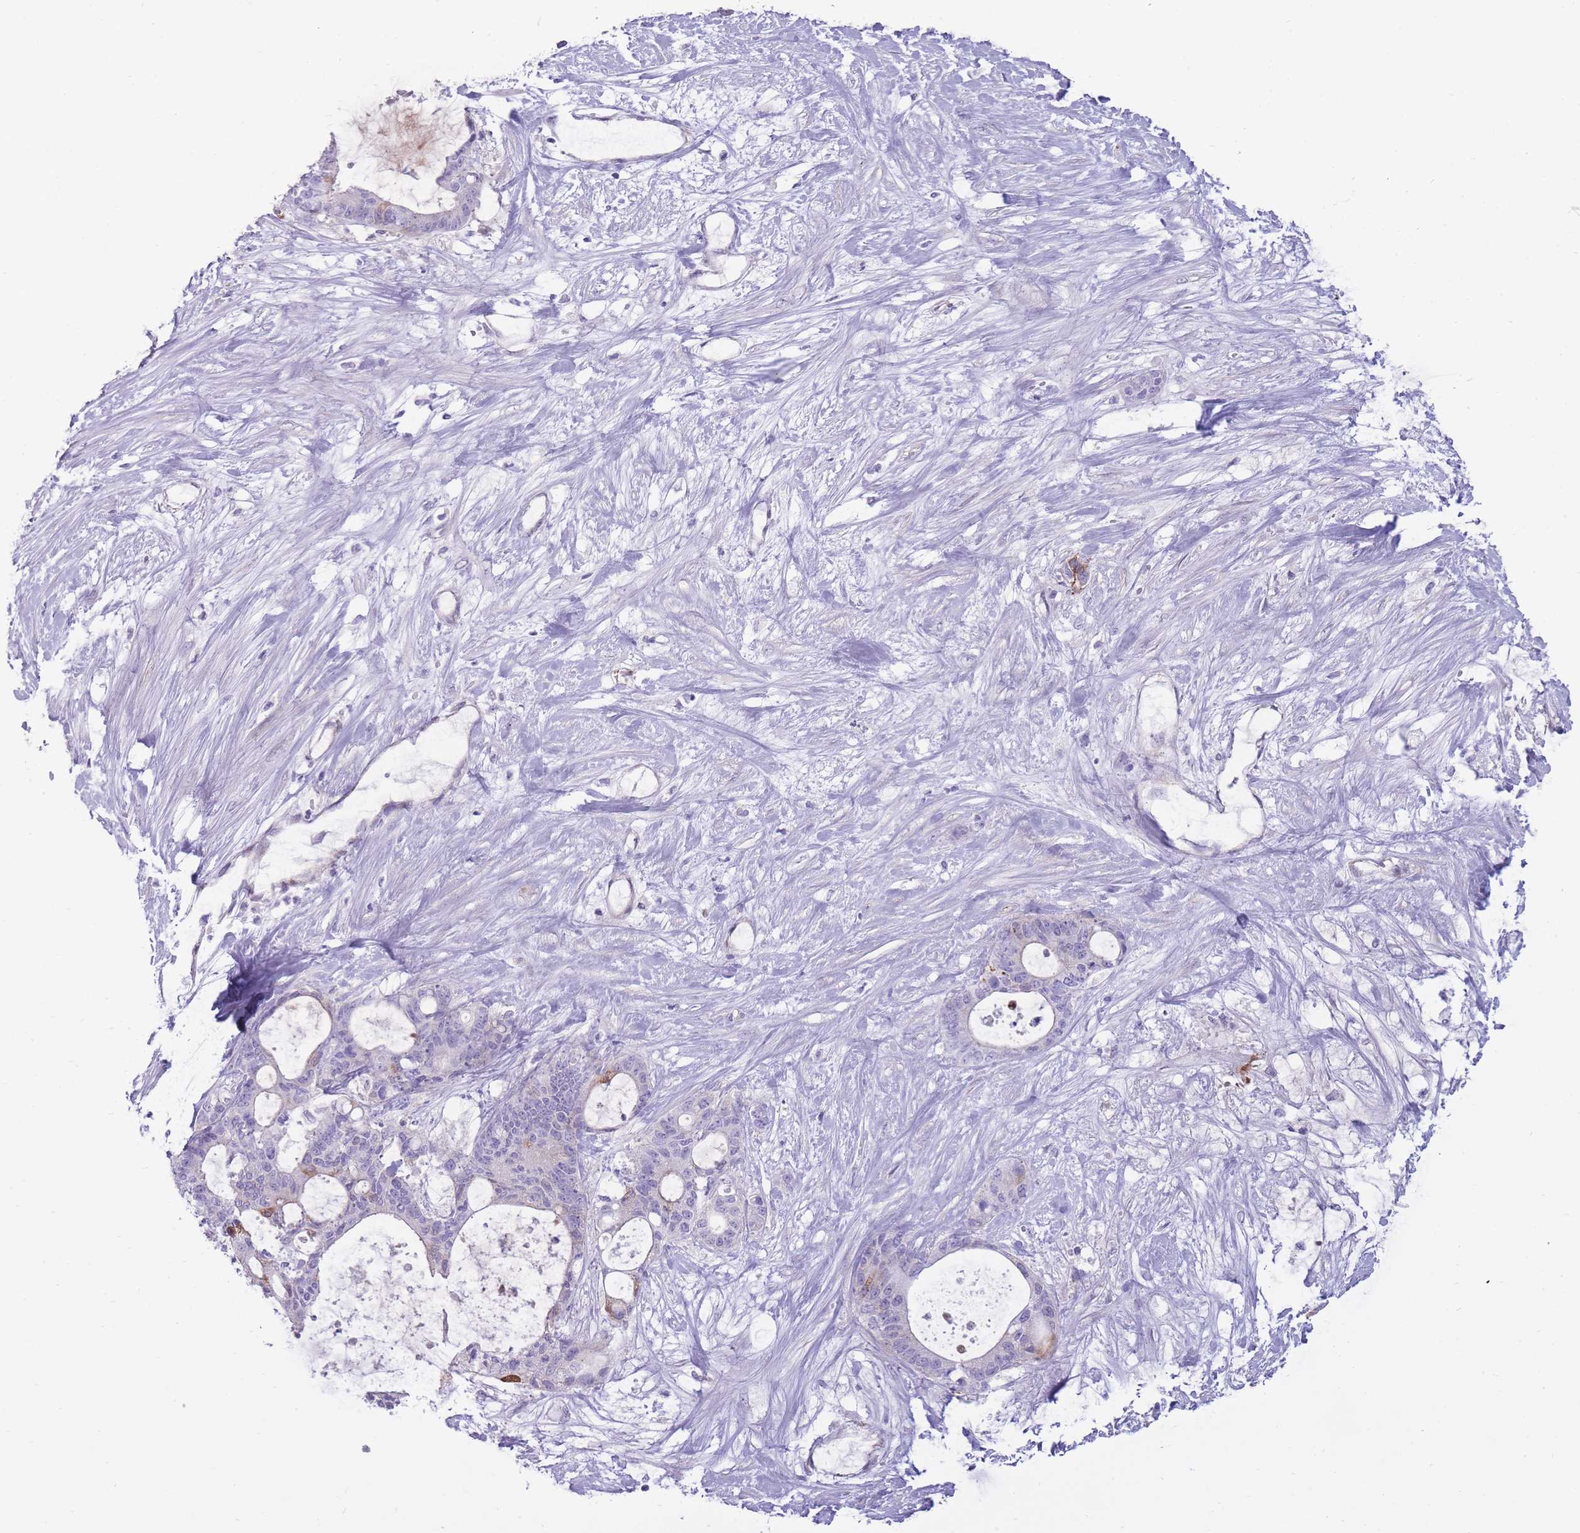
{"staining": {"intensity": "negative", "quantity": "none", "location": "none"}, "tissue": "liver cancer", "cell_type": "Tumor cells", "image_type": "cancer", "snomed": [{"axis": "morphology", "description": "Normal tissue, NOS"}, {"axis": "morphology", "description": "Cholangiocarcinoma"}, {"axis": "topography", "description": "Liver"}, {"axis": "topography", "description": "Peripheral nerve tissue"}], "caption": "Liver cancer stained for a protein using immunohistochemistry shows no positivity tumor cells.", "gene": "RGS11", "patient": {"sex": "female", "age": 73}}